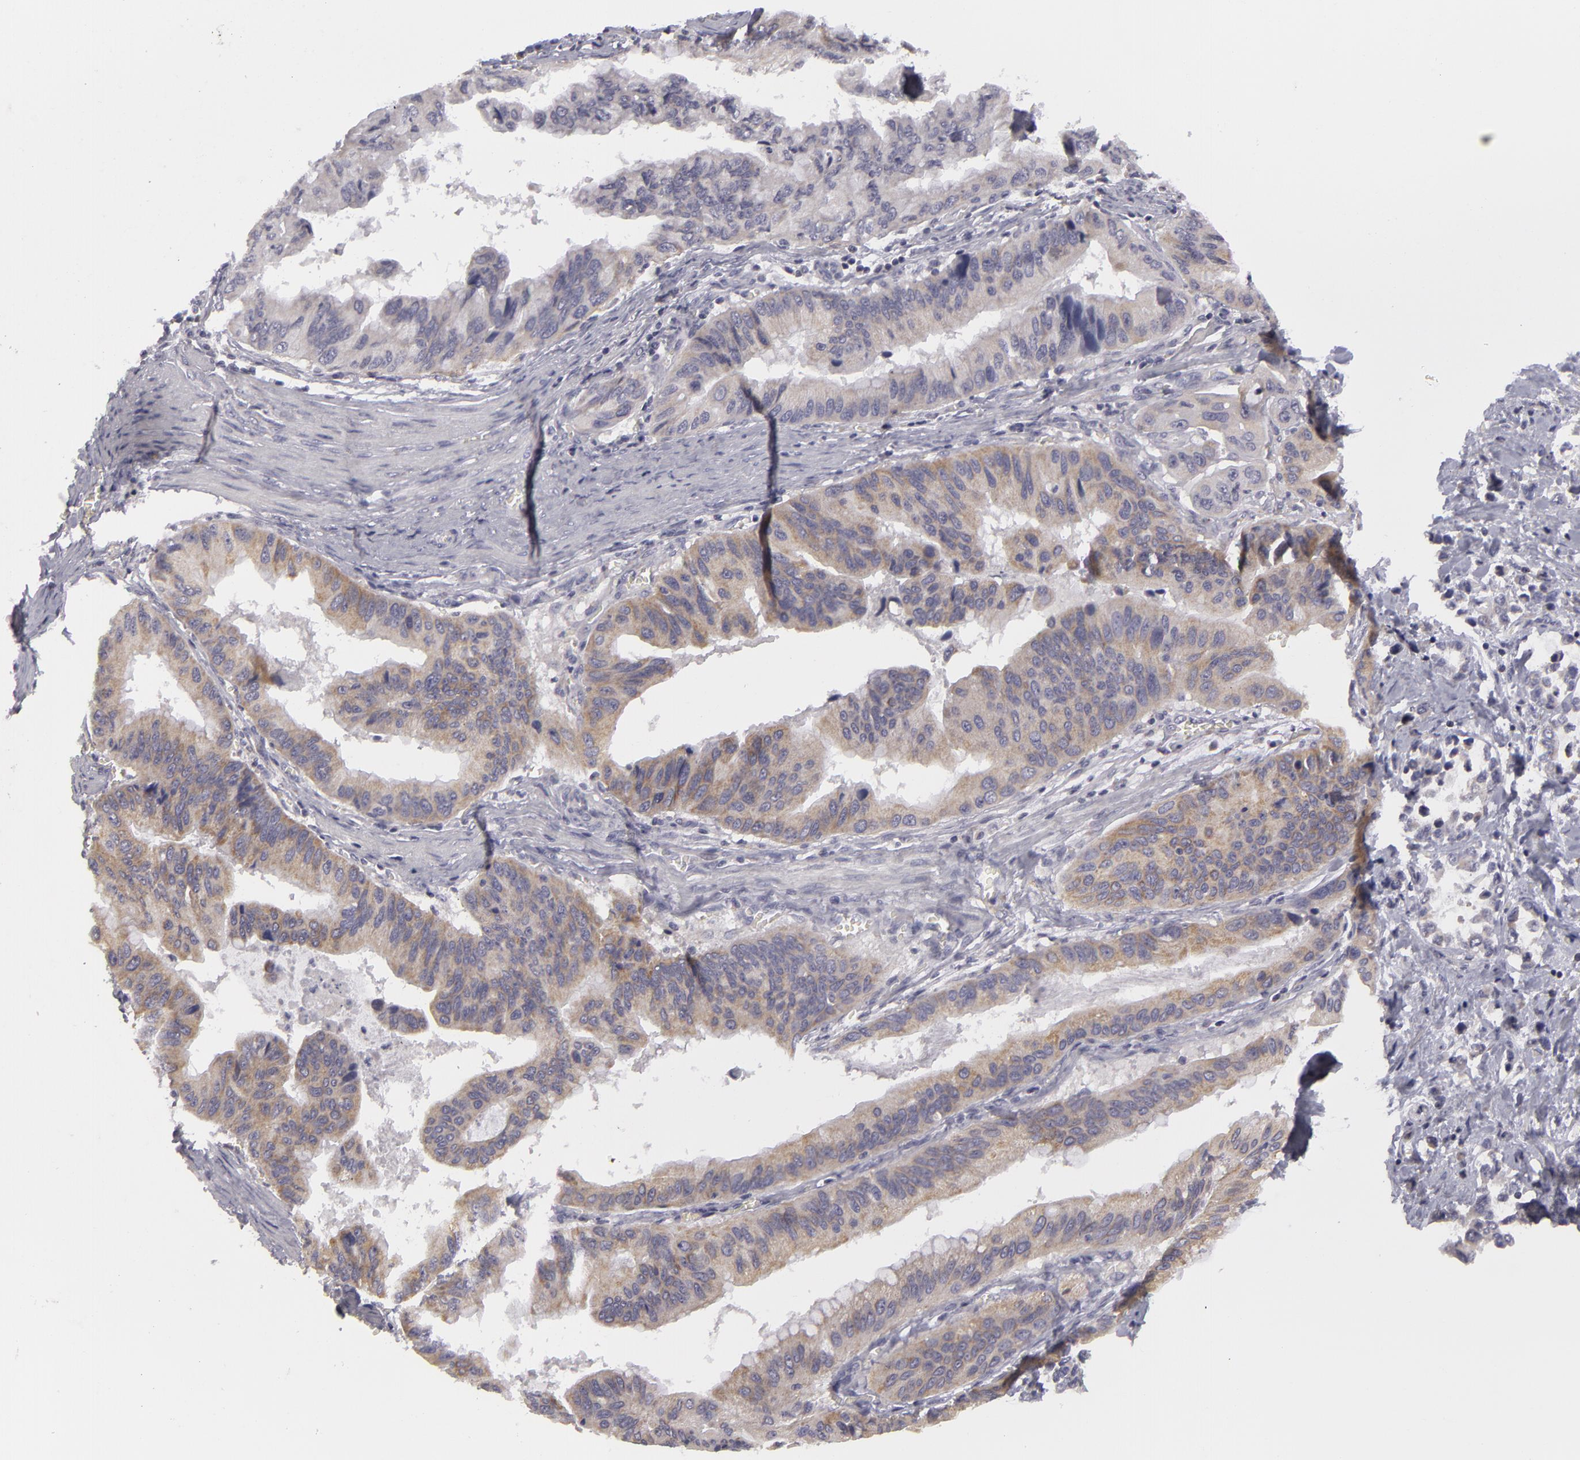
{"staining": {"intensity": "weak", "quantity": ">75%", "location": "cytoplasmic/membranous"}, "tissue": "stomach cancer", "cell_type": "Tumor cells", "image_type": "cancer", "snomed": [{"axis": "morphology", "description": "Adenocarcinoma, NOS"}, {"axis": "topography", "description": "Stomach, upper"}], "caption": "Tumor cells exhibit low levels of weak cytoplasmic/membranous staining in about >75% of cells in stomach cancer.", "gene": "ATP2B3", "patient": {"sex": "male", "age": 80}}